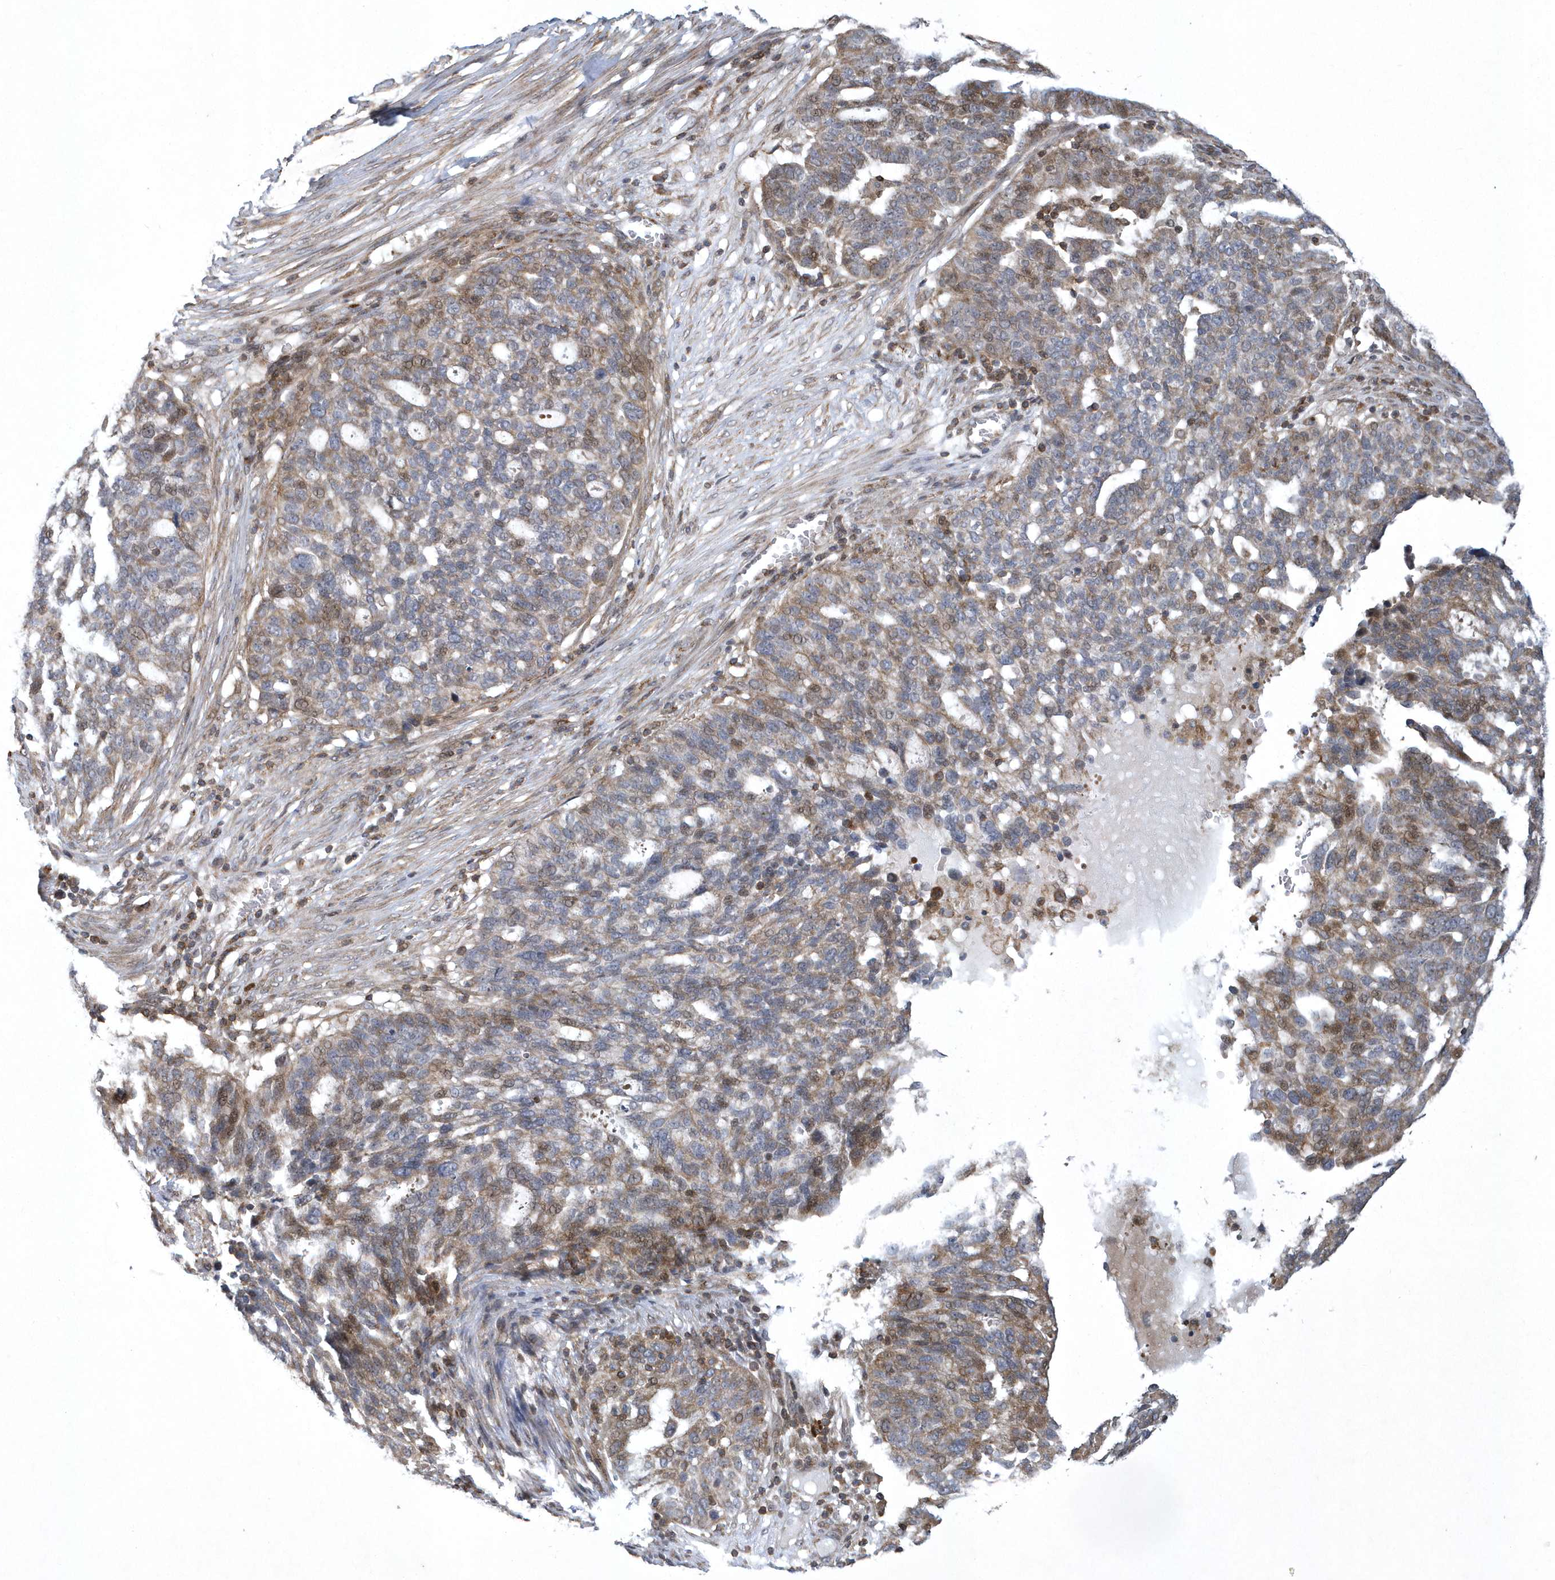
{"staining": {"intensity": "weak", "quantity": "25%-75%", "location": "cytoplasmic/membranous"}, "tissue": "ovarian cancer", "cell_type": "Tumor cells", "image_type": "cancer", "snomed": [{"axis": "morphology", "description": "Cystadenocarcinoma, serous, NOS"}, {"axis": "topography", "description": "Ovary"}], "caption": "Protein staining of serous cystadenocarcinoma (ovarian) tissue displays weak cytoplasmic/membranous positivity in approximately 25%-75% of tumor cells.", "gene": "N4BP2", "patient": {"sex": "female", "age": 59}}